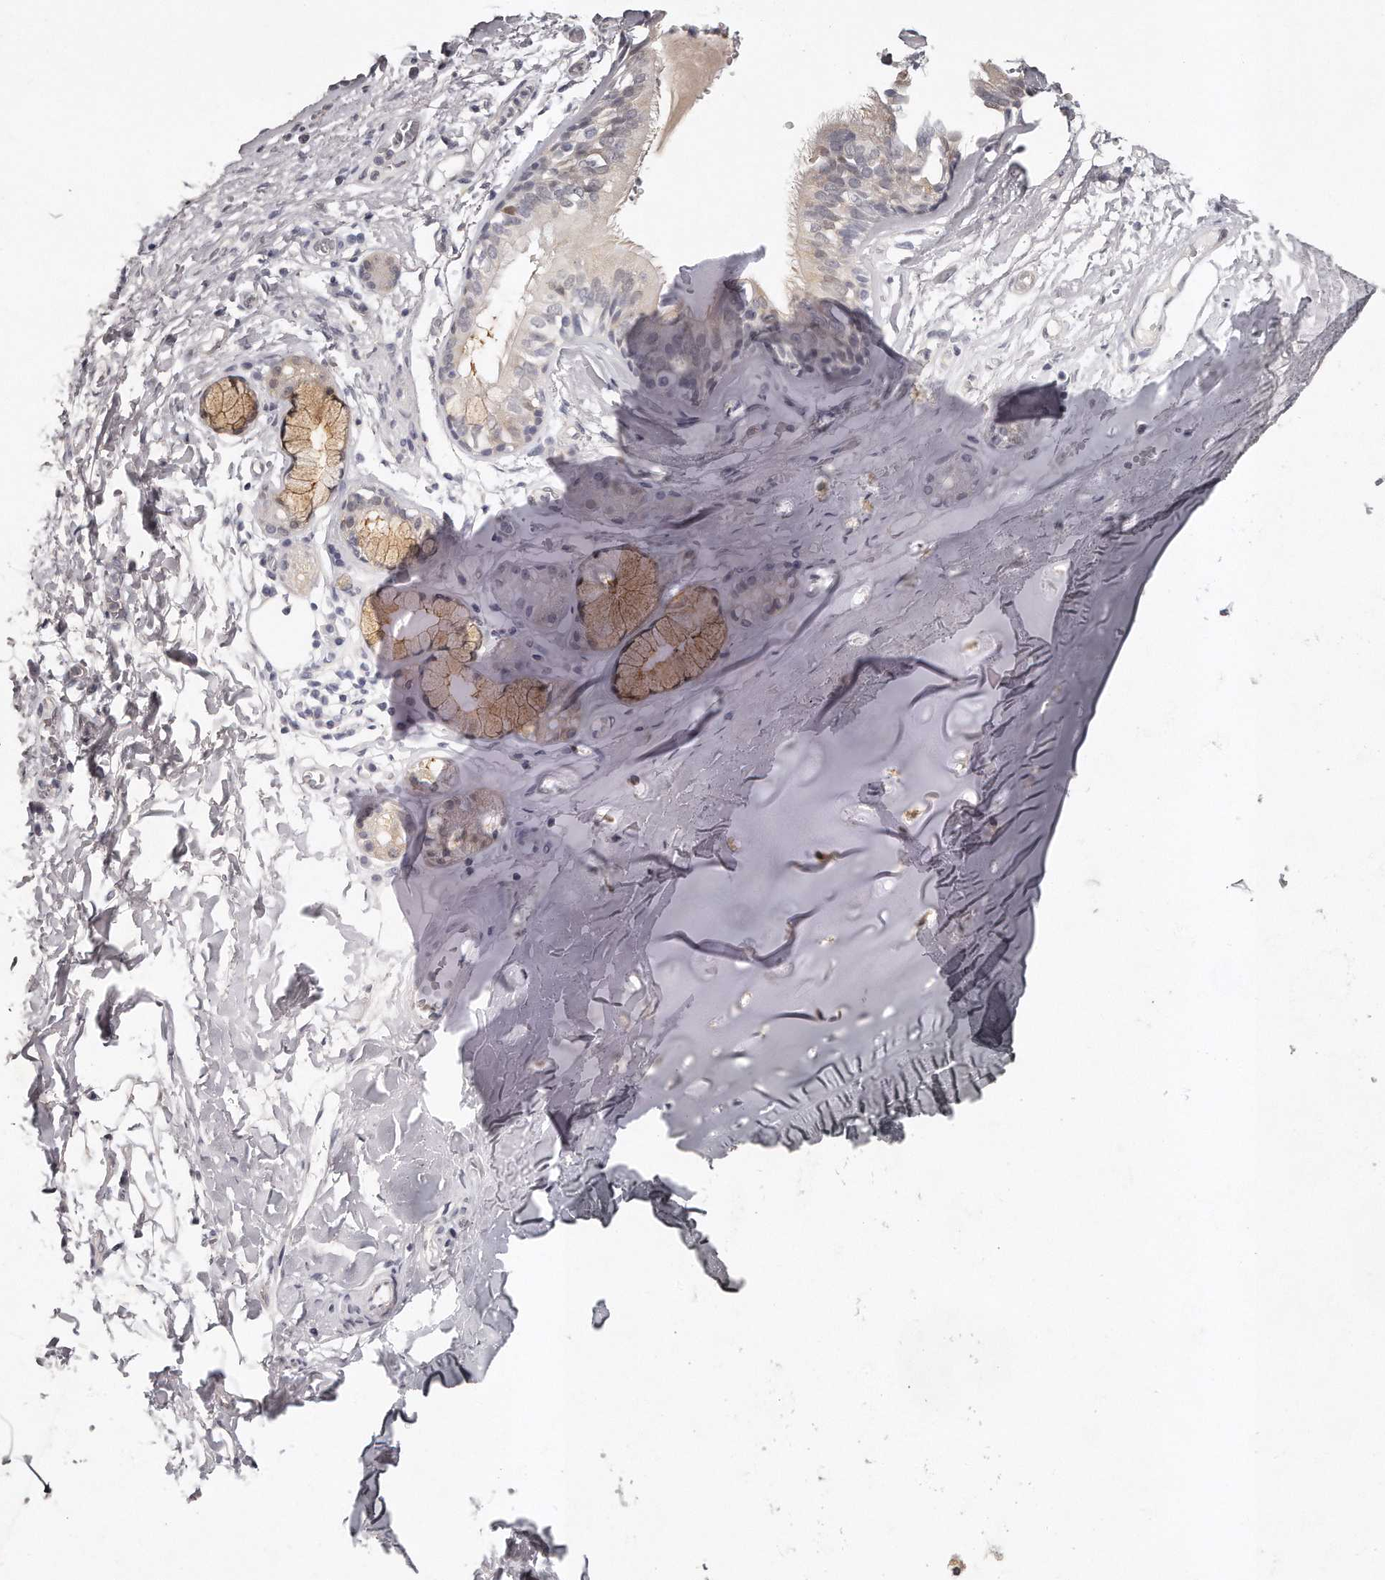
{"staining": {"intensity": "negative", "quantity": "none", "location": "none"}, "tissue": "bronchus", "cell_type": "Respiratory epithelial cells", "image_type": "normal", "snomed": [{"axis": "morphology", "description": "Normal tissue, NOS"}, {"axis": "topography", "description": "Cartilage tissue"}], "caption": "Immunohistochemistry micrograph of benign human bronchus stained for a protein (brown), which shows no staining in respiratory epithelial cells.", "gene": "GGCT", "patient": {"sex": "female", "age": 63}}